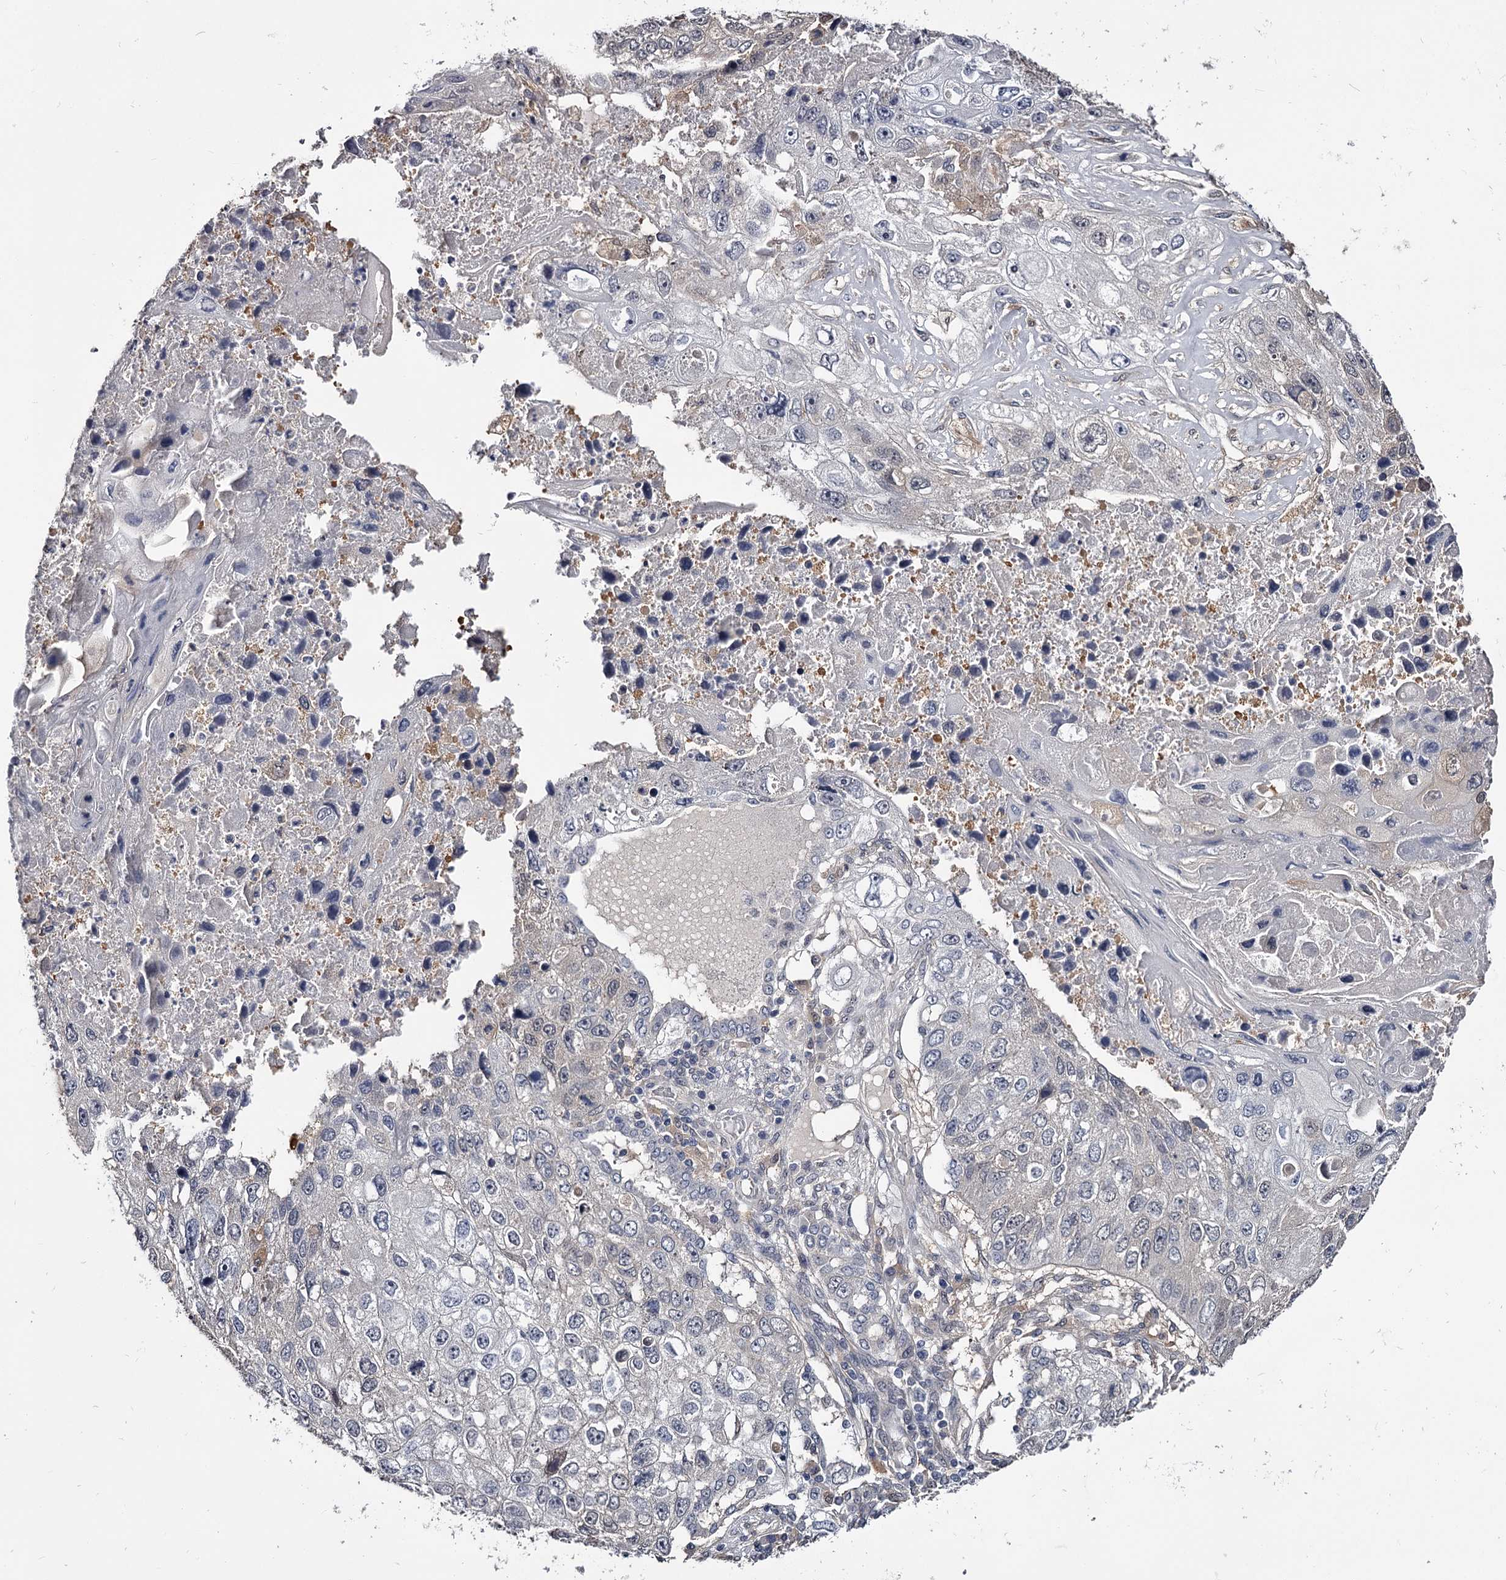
{"staining": {"intensity": "negative", "quantity": "none", "location": "none"}, "tissue": "lung cancer", "cell_type": "Tumor cells", "image_type": "cancer", "snomed": [{"axis": "morphology", "description": "Squamous cell carcinoma, NOS"}, {"axis": "topography", "description": "Lung"}], "caption": "Immunohistochemistry (IHC) micrograph of neoplastic tissue: lung squamous cell carcinoma stained with DAB exhibits no significant protein staining in tumor cells. Nuclei are stained in blue.", "gene": "GSTO1", "patient": {"sex": "male", "age": 61}}